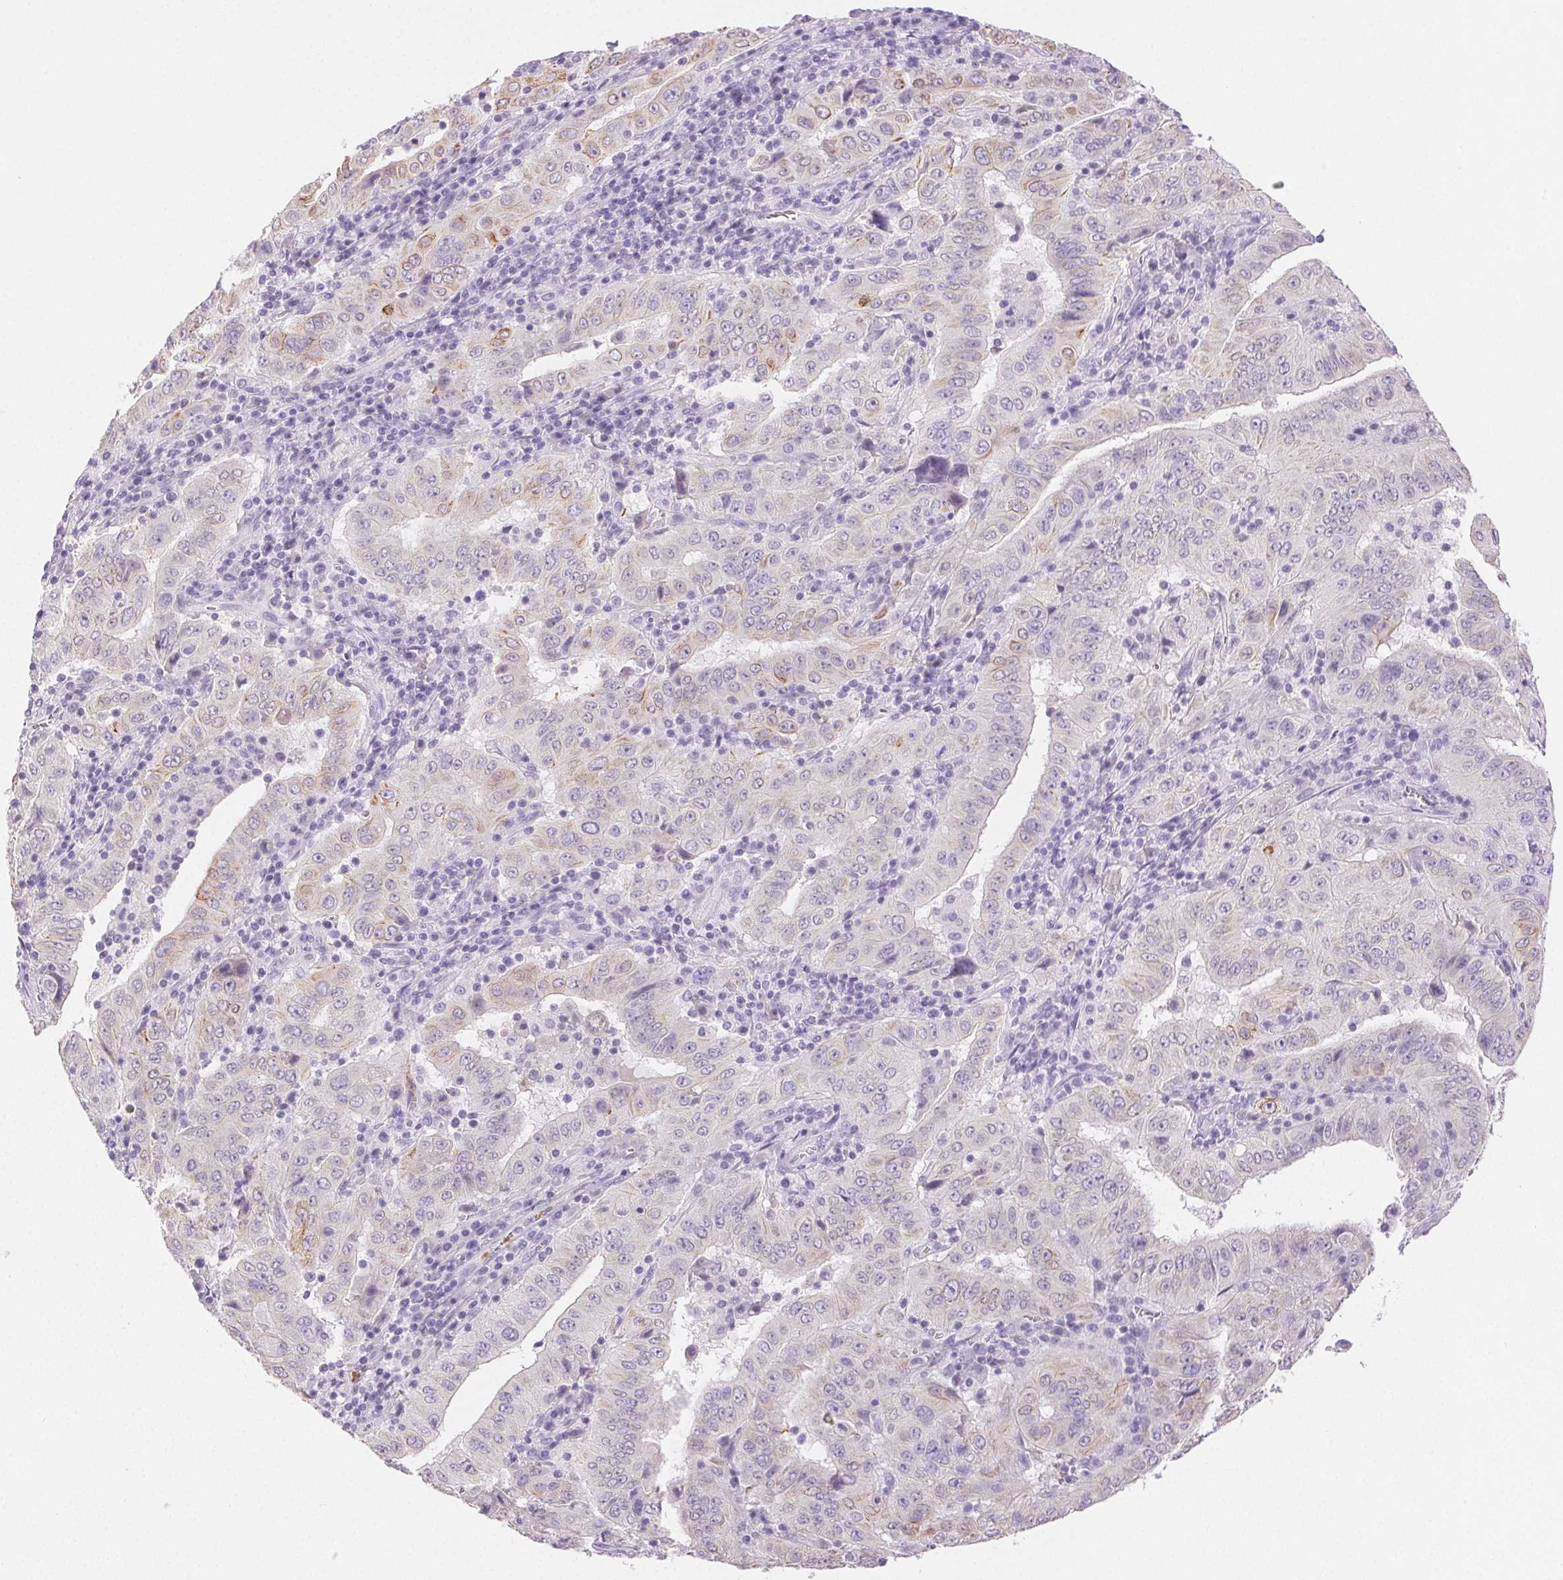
{"staining": {"intensity": "weak", "quantity": "<25%", "location": "cytoplasmic/membranous"}, "tissue": "pancreatic cancer", "cell_type": "Tumor cells", "image_type": "cancer", "snomed": [{"axis": "morphology", "description": "Adenocarcinoma, NOS"}, {"axis": "topography", "description": "Pancreas"}], "caption": "Human pancreatic adenocarcinoma stained for a protein using immunohistochemistry displays no positivity in tumor cells.", "gene": "EMX2", "patient": {"sex": "male", "age": 63}}